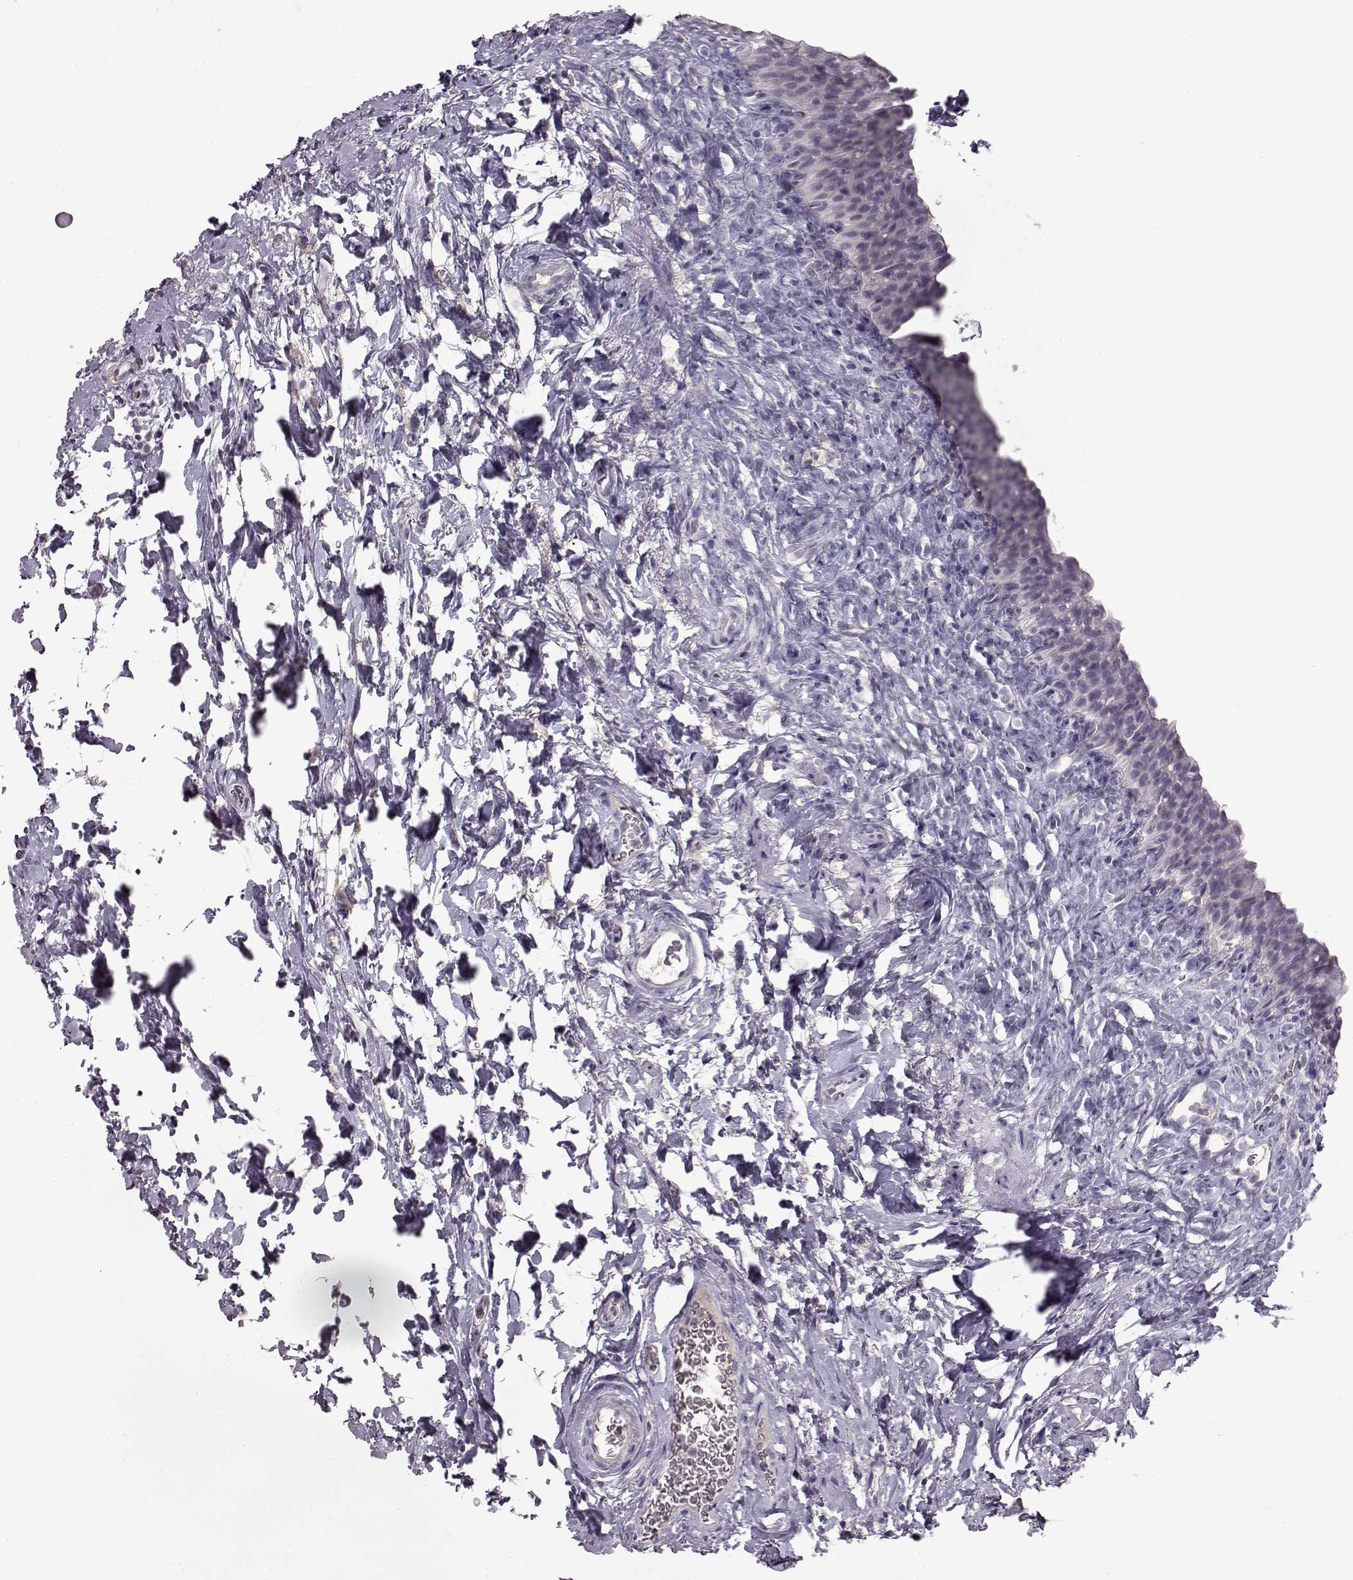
{"staining": {"intensity": "negative", "quantity": "none", "location": "none"}, "tissue": "urinary bladder", "cell_type": "Urothelial cells", "image_type": "normal", "snomed": [{"axis": "morphology", "description": "Normal tissue, NOS"}, {"axis": "topography", "description": "Urinary bladder"}], "caption": "This is an IHC micrograph of benign human urinary bladder. There is no positivity in urothelial cells.", "gene": "SPAG17", "patient": {"sex": "male", "age": 76}}